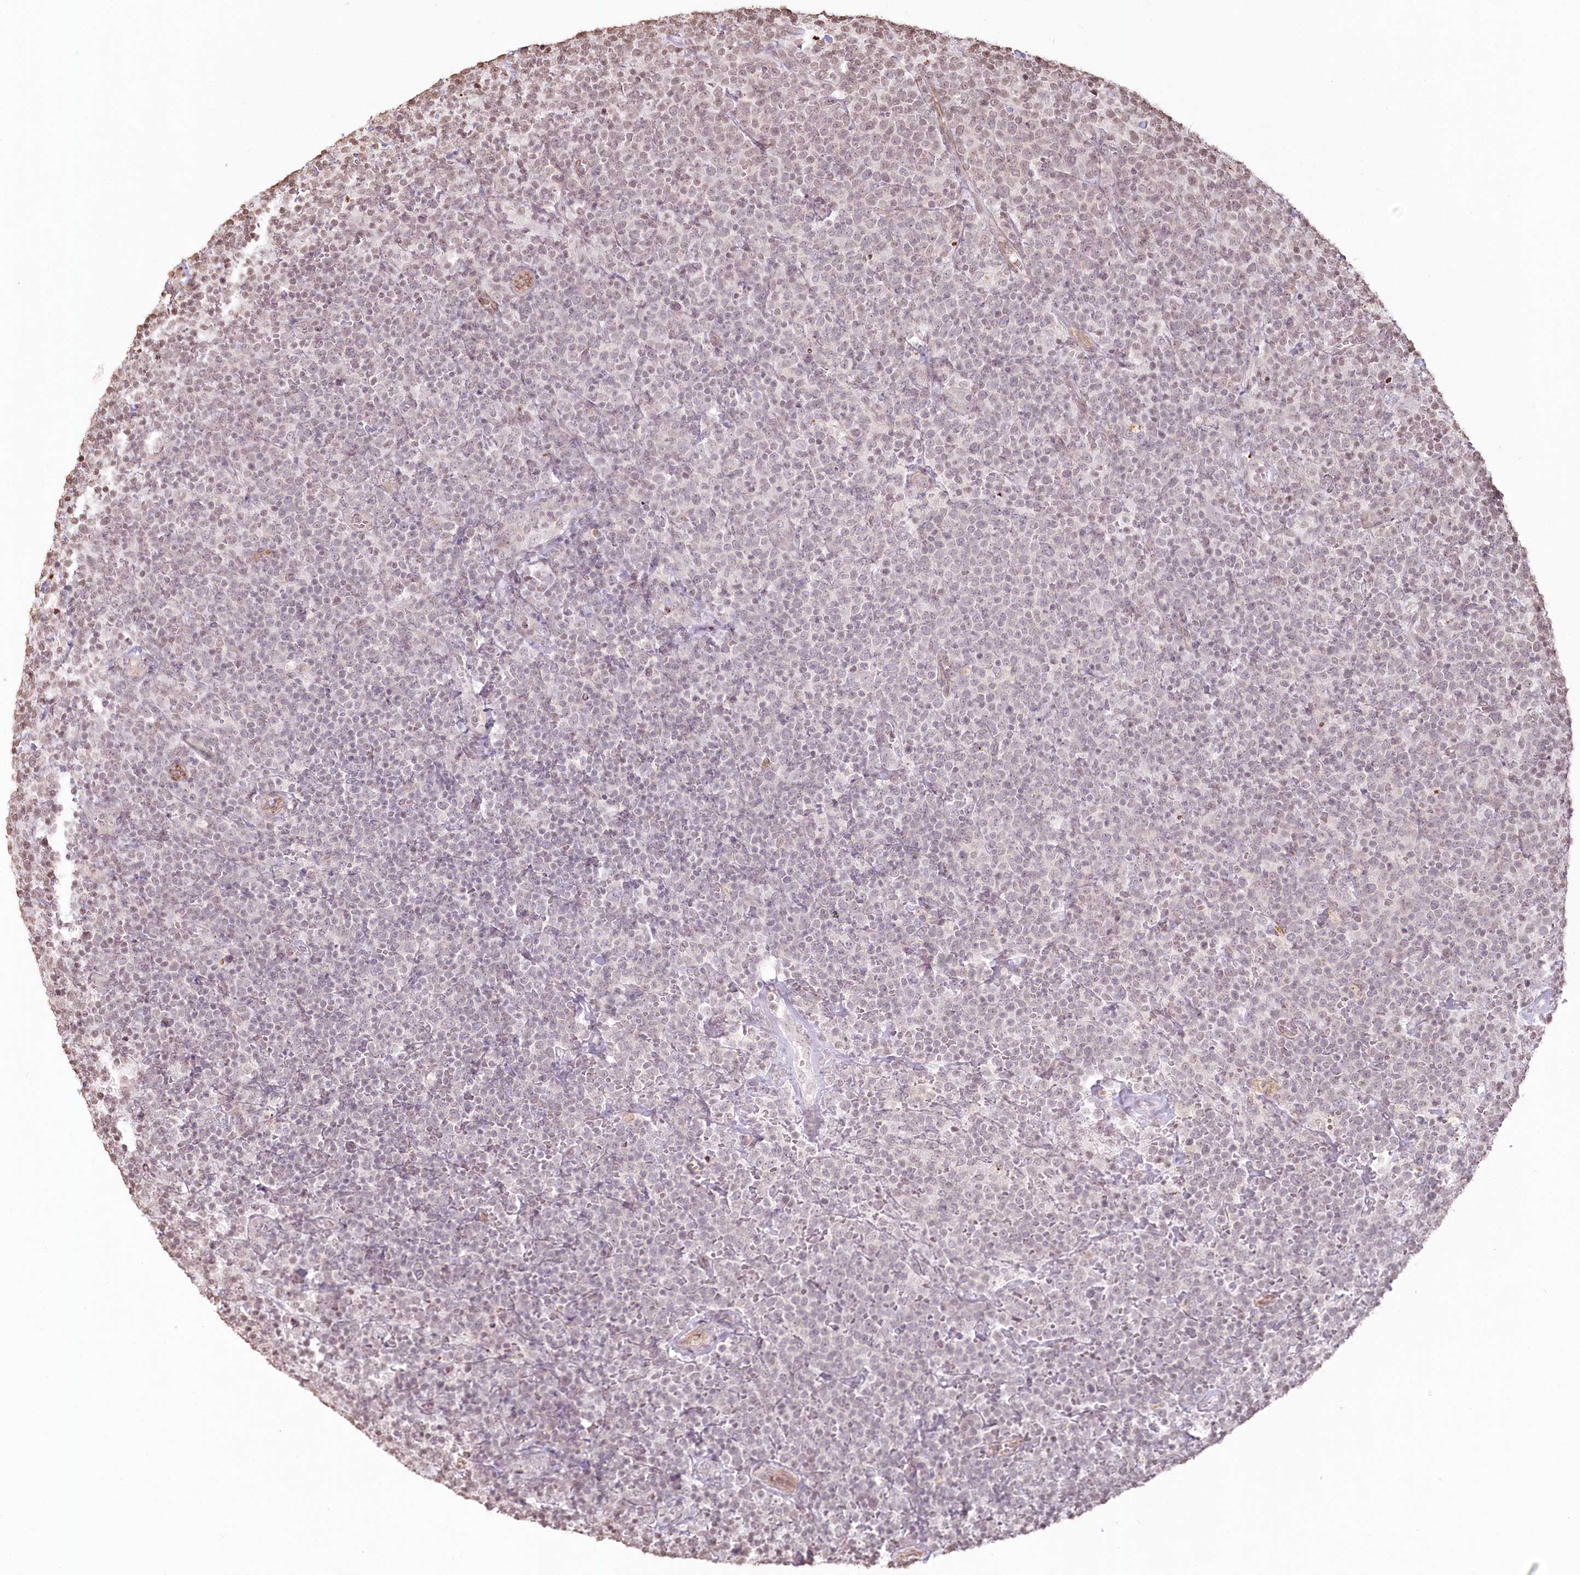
{"staining": {"intensity": "weak", "quantity": "<25%", "location": "nuclear"}, "tissue": "lymphoma", "cell_type": "Tumor cells", "image_type": "cancer", "snomed": [{"axis": "morphology", "description": "Malignant lymphoma, non-Hodgkin's type, High grade"}, {"axis": "topography", "description": "Lymph node"}], "caption": "Tumor cells are negative for protein expression in human lymphoma.", "gene": "FAM13A", "patient": {"sex": "male", "age": 61}}